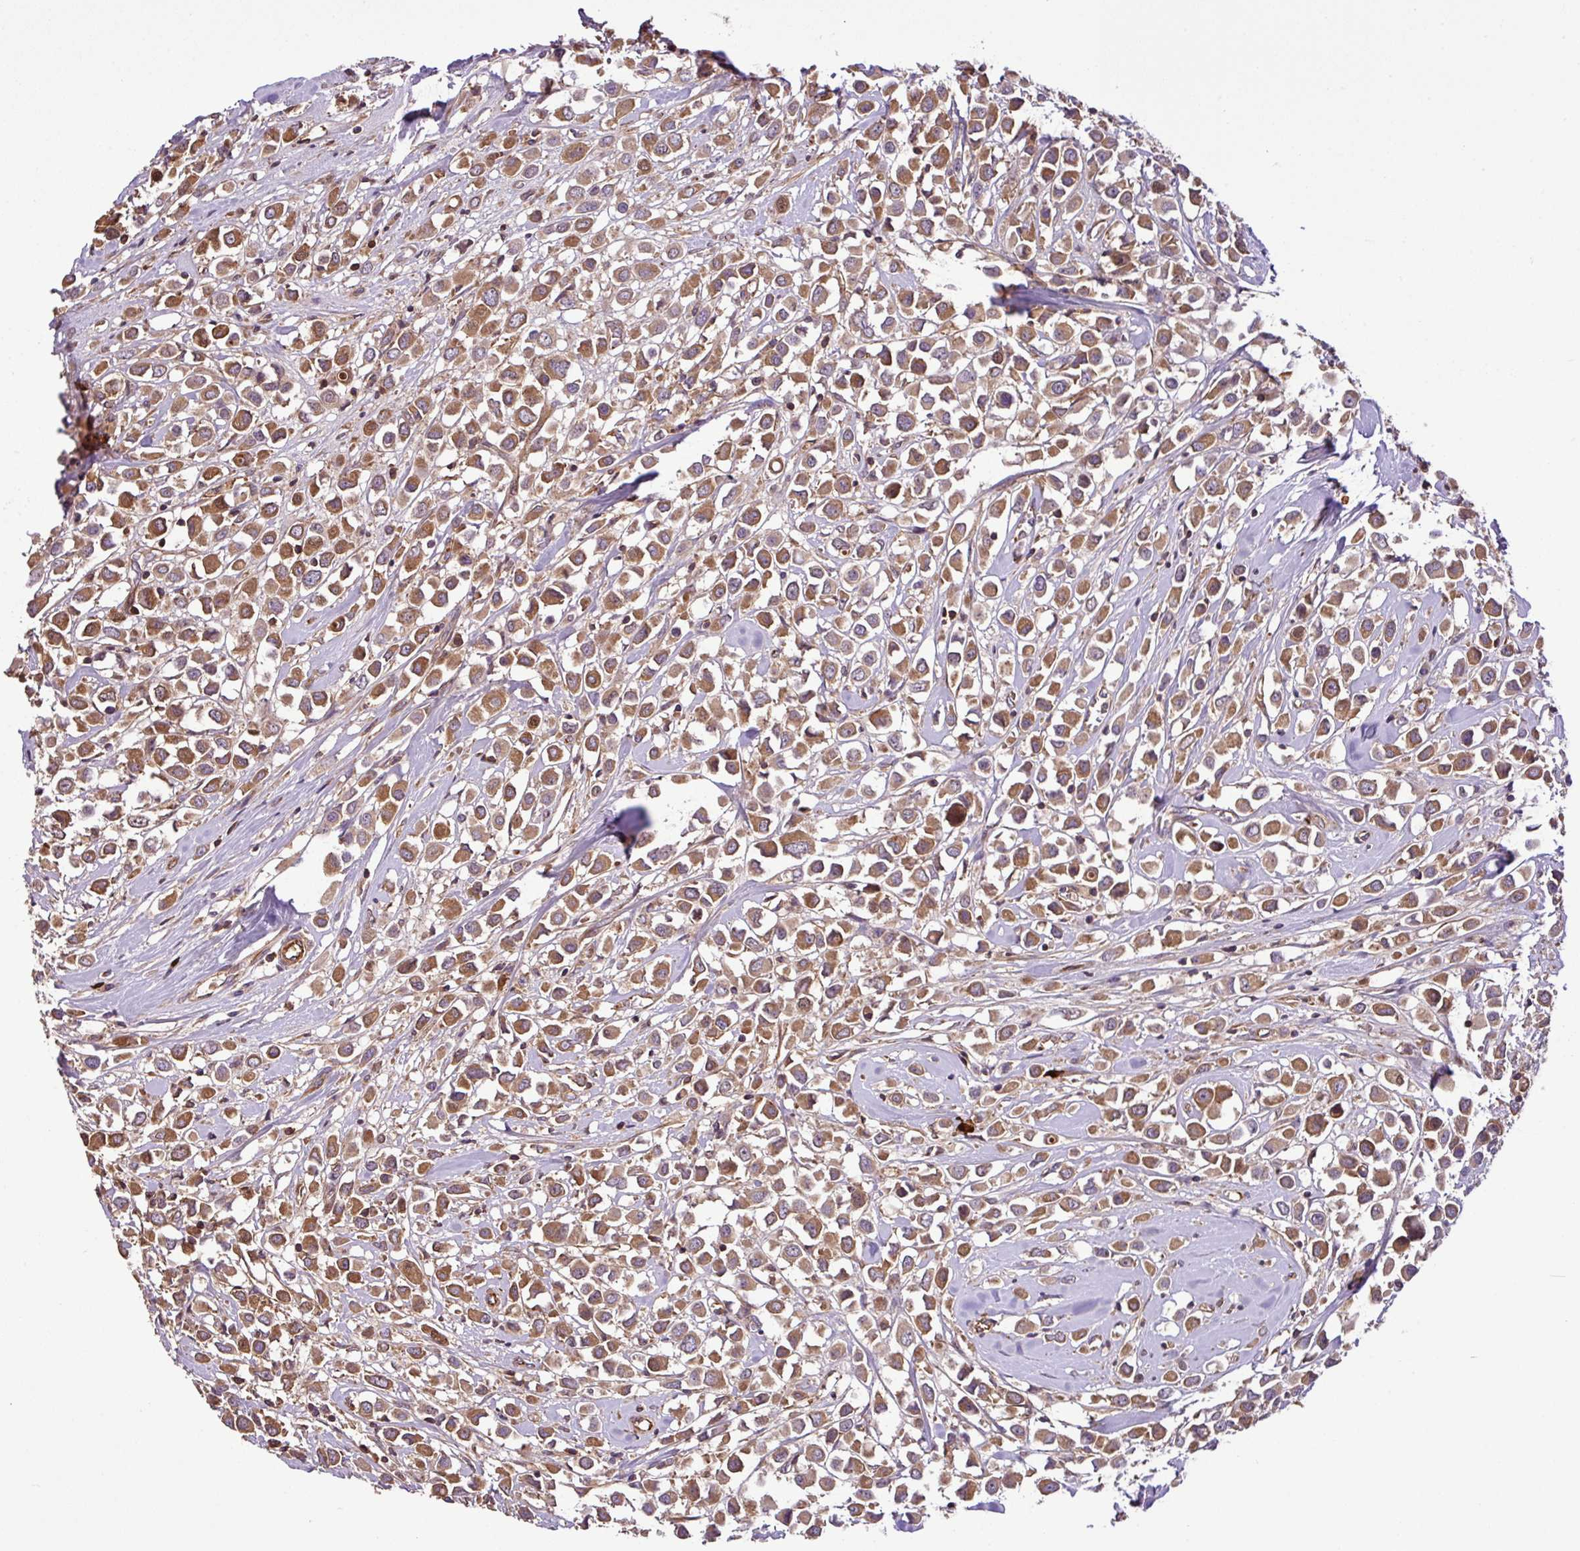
{"staining": {"intensity": "moderate", "quantity": ">75%", "location": "cytoplasmic/membranous"}, "tissue": "breast cancer", "cell_type": "Tumor cells", "image_type": "cancer", "snomed": [{"axis": "morphology", "description": "Duct carcinoma"}, {"axis": "topography", "description": "Breast"}], "caption": "A histopathology image of breast cancer stained for a protein displays moderate cytoplasmic/membranous brown staining in tumor cells. The staining was performed using DAB (3,3'-diaminobenzidine), with brown indicating positive protein expression. Nuclei are stained blue with hematoxylin.", "gene": "ZNF266", "patient": {"sex": "female", "age": 61}}